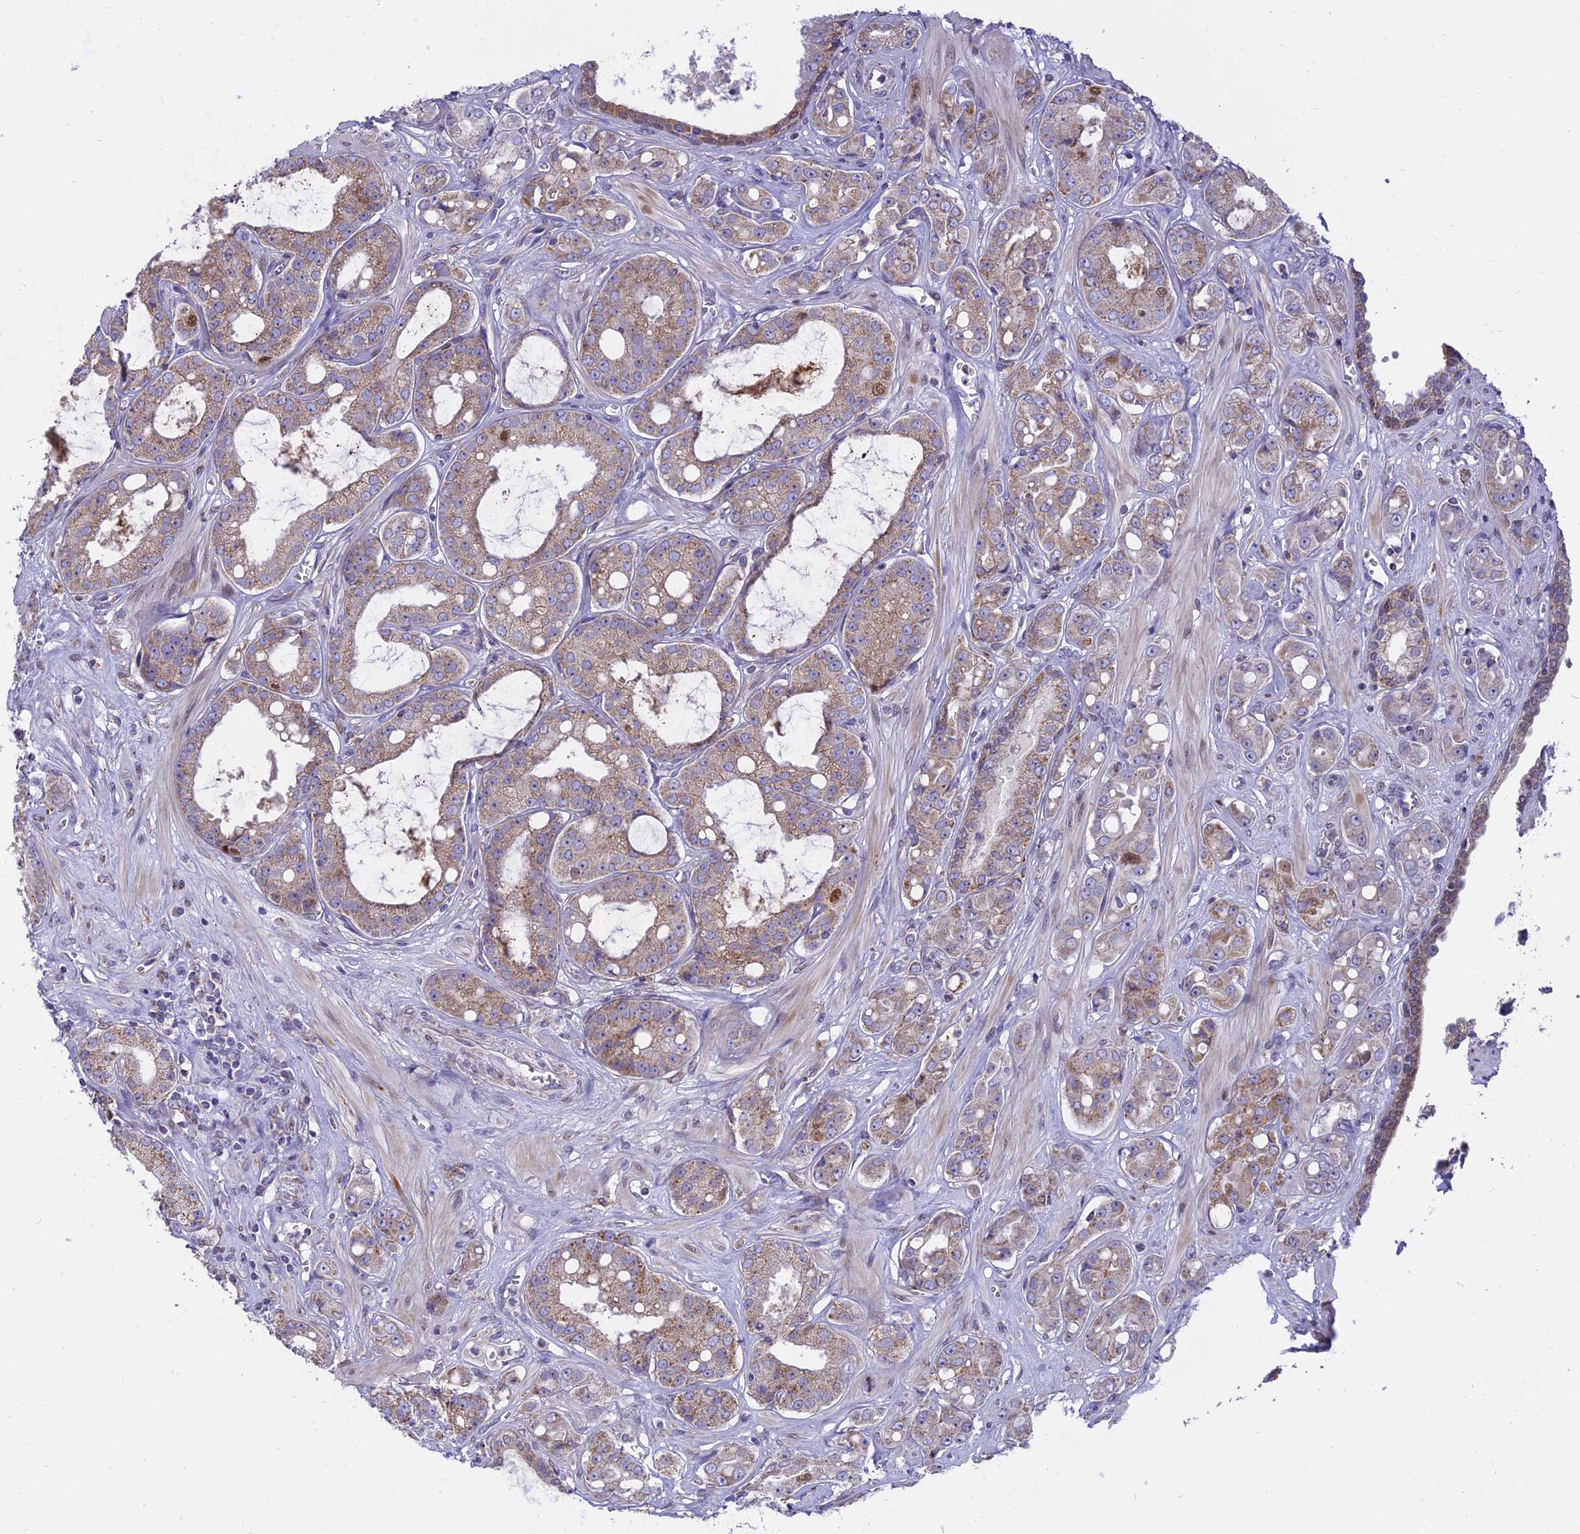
{"staining": {"intensity": "weak", "quantity": "25%-75%", "location": "cytoplasmic/membranous"}, "tissue": "prostate cancer", "cell_type": "Tumor cells", "image_type": "cancer", "snomed": [{"axis": "morphology", "description": "Adenocarcinoma, High grade"}, {"axis": "topography", "description": "Prostate"}], "caption": "High-power microscopy captured an immunohistochemistry micrograph of prostate high-grade adenocarcinoma, revealing weak cytoplasmic/membranous expression in about 25%-75% of tumor cells.", "gene": "CENPV", "patient": {"sex": "male", "age": 74}}